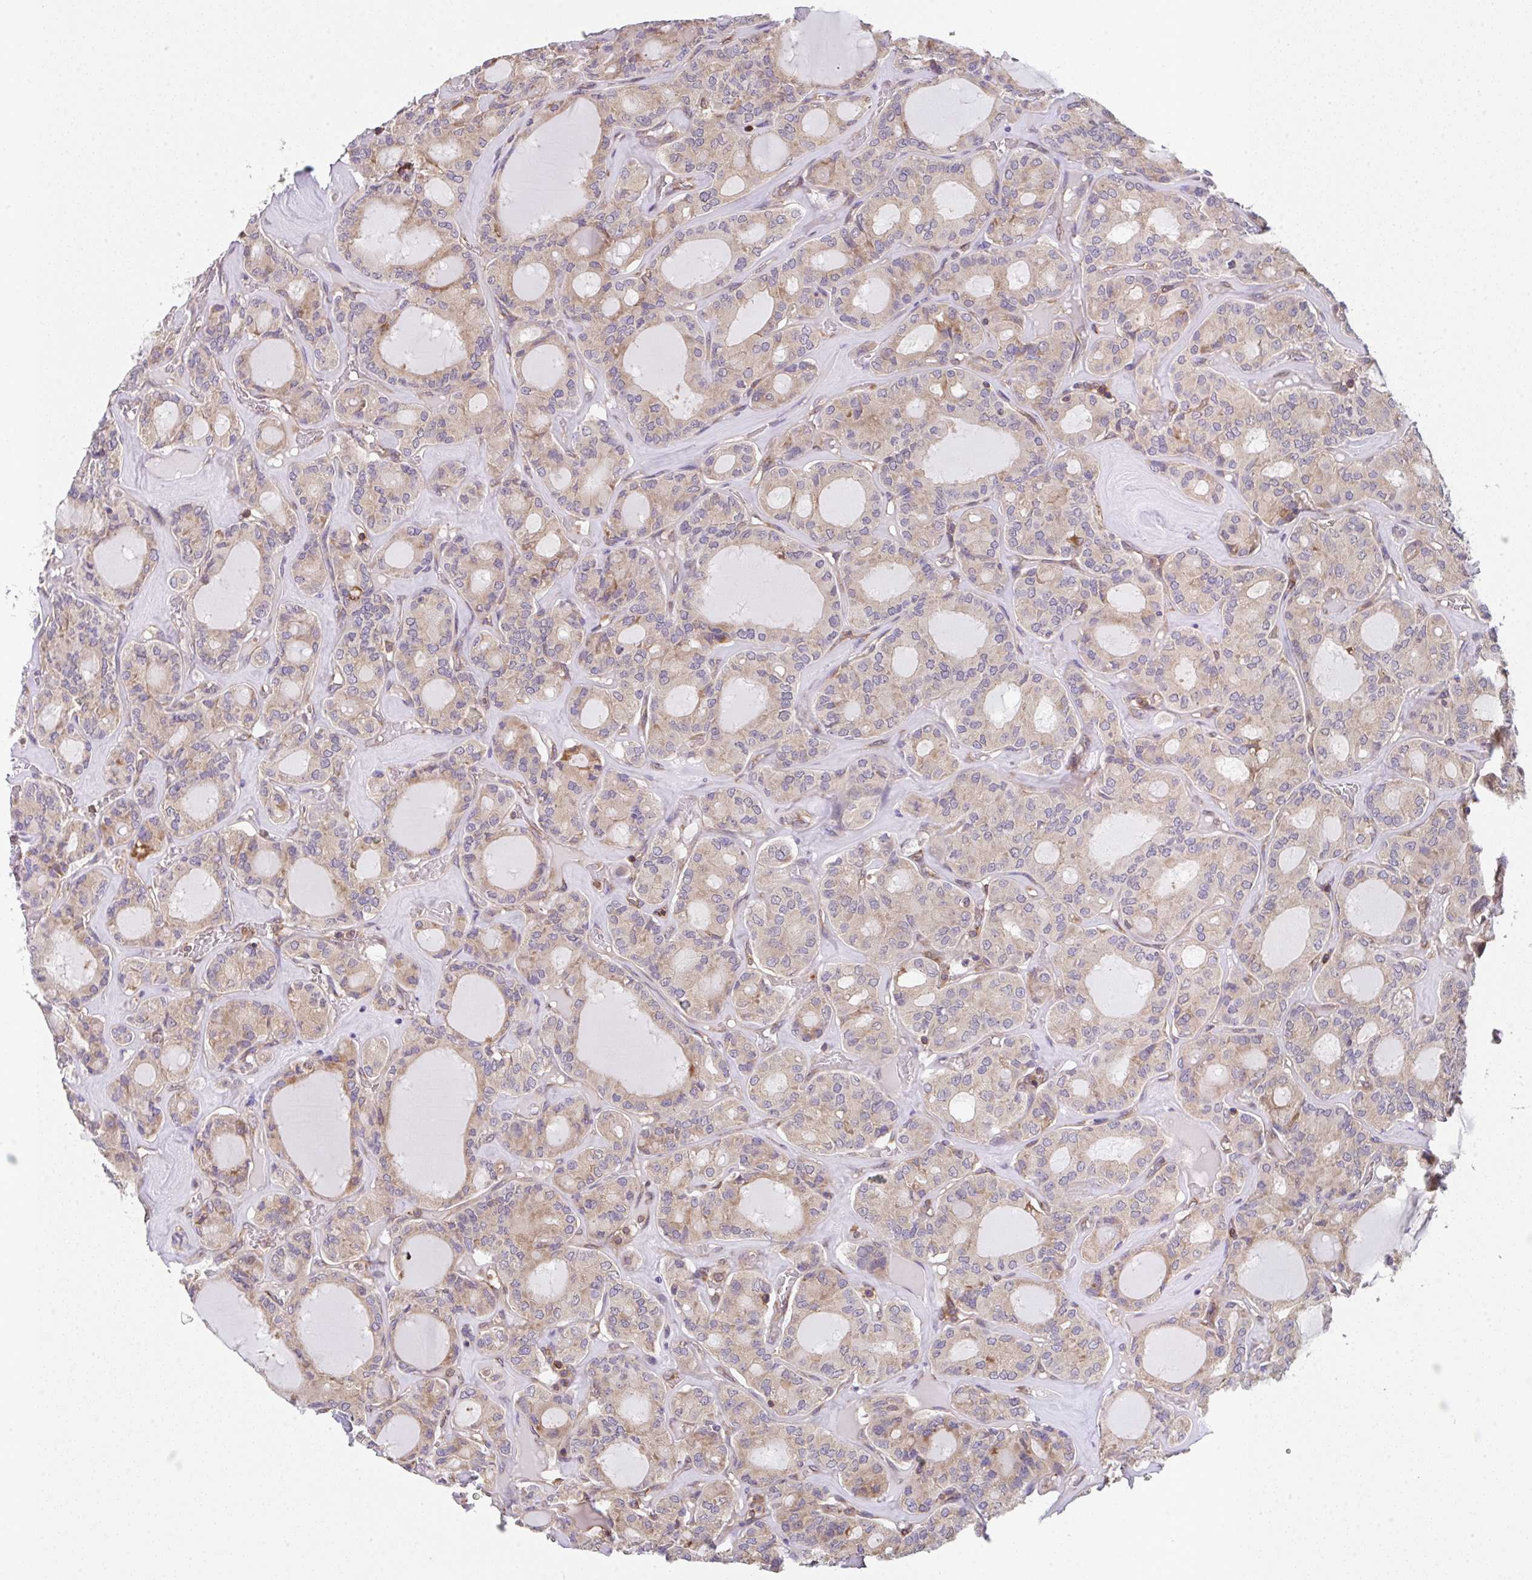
{"staining": {"intensity": "weak", "quantity": ">75%", "location": "cytoplasmic/membranous"}, "tissue": "thyroid cancer", "cell_type": "Tumor cells", "image_type": "cancer", "snomed": [{"axis": "morphology", "description": "Papillary adenocarcinoma, NOS"}, {"axis": "topography", "description": "Thyroid gland"}], "caption": "The image shows a brown stain indicating the presence of a protein in the cytoplasmic/membranous of tumor cells in thyroid cancer. The protein is shown in brown color, while the nuclei are stained blue.", "gene": "TMEM229A", "patient": {"sex": "male", "age": 87}}